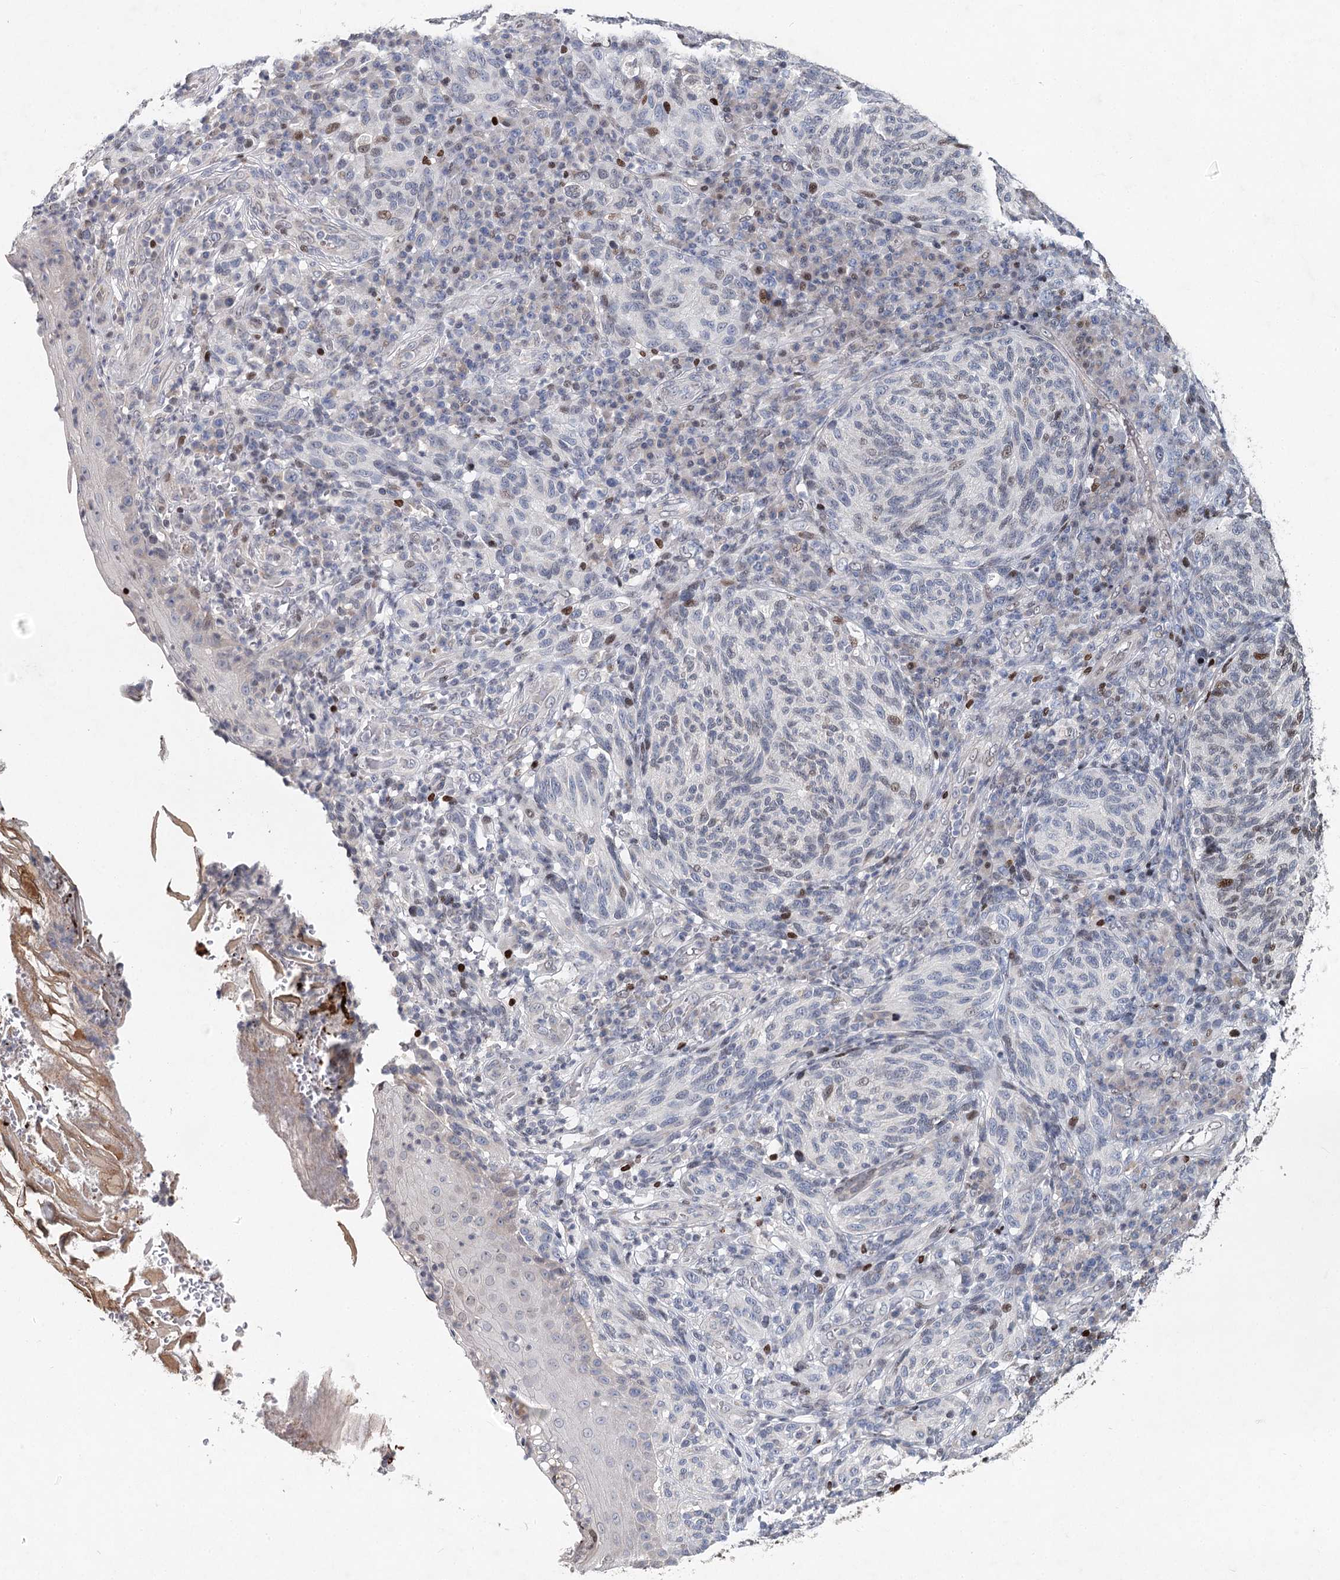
{"staining": {"intensity": "moderate", "quantity": "<25%", "location": "nuclear"}, "tissue": "melanoma", "cell_type": "Tumor cells", "image_type": "cancer", "snomed": [{"axis": "morphology", "description": "Malignant melanoma, NOS"}, {"axis": "topography", "description": "Skin"}], "caption": "Immunohistochemistry image of human malignant melanoma stained for a protein (brown), which reveals low levels of moderate nuclear expression in approximately <25% of tumor cells.", "gene": "FRMD4A", "patient": {"sex": "female", "age": 73}}